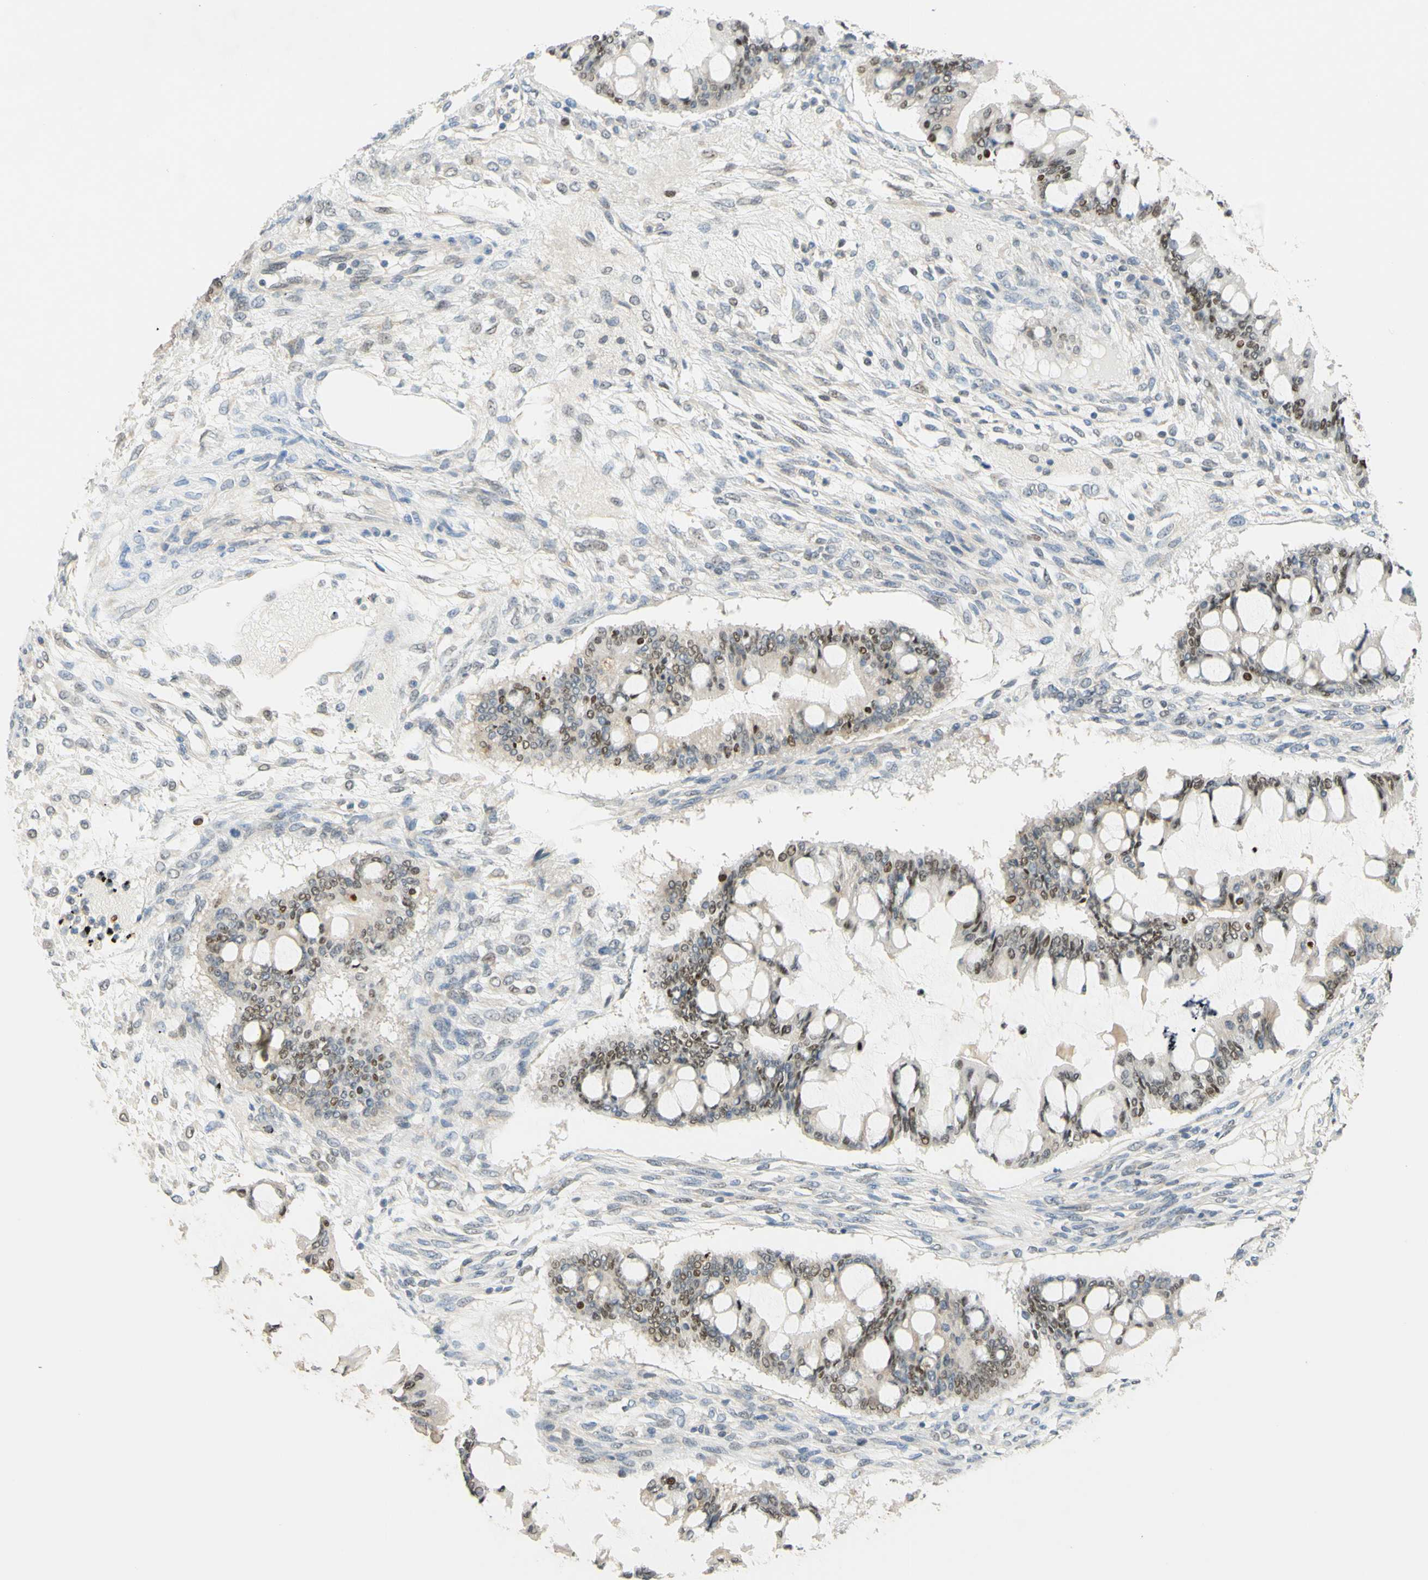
{"staining": {"intensity": "moderate", "quantity": ">75%", "location": "nuclear"}, "tissue": "ovarian cancer", "cell_type": "Tumor cells", "image_type": "cancer", "snomed": [{"axis": "morphology", "description": "Cystadenocarcinoma, mucinous, NOS"}, {"axis": "topography", "description": "Ovary"}], "caption": "High-power microscopy captured an immunohistochemistry histopathology image of ovarian mucinous cystadenocarcinoma, revealing moderate nuclear positivity in about >75% of tumor cells. Using DAB (3,3'-diaminobenzidine) (brown) and hematoxylin (blue) stains, captured at high magnification using brightfield microscopy.", "gene": "POLB", "patient": {"sex": "female", "age": 73}}